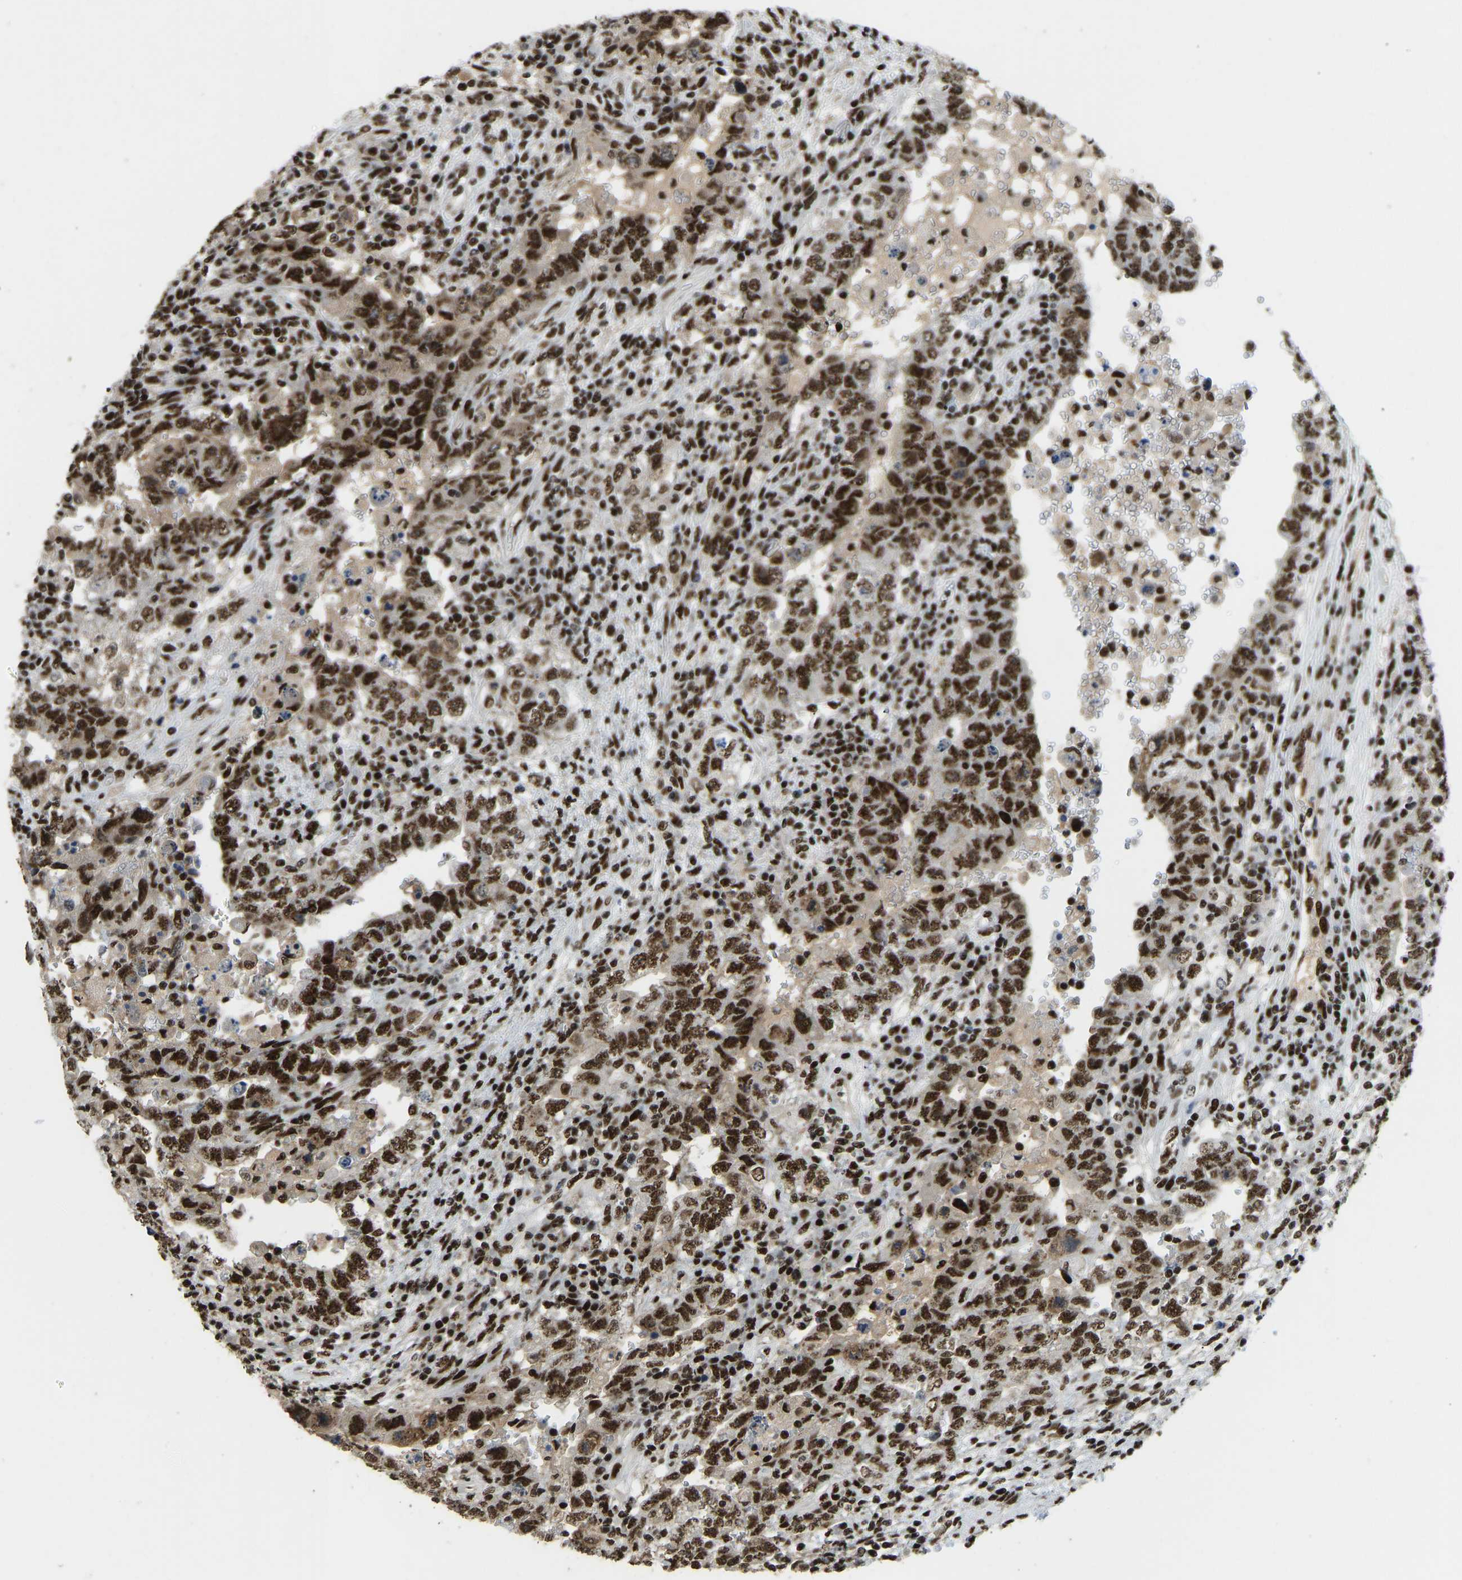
{"staining": {"intensity": "strong", "quantity": ">75%", "location": "nuclear"}, "tissue": "testis cancer", "cell_type": "Tumor cells", "image_type": "cancer", "snomed": [{"axis": "morphology", "description": "Carcinoma, Embryonal, NOS"}, {"axis": "topography", "description": "Testis"}], "caption": "Protein expression analysis of embryonal carcinoma (testis) displays strong nuclear expression in about >75% of tumor cells.", "gene": "FOXK1", "patient": {"sex": "male", "age": 26}}